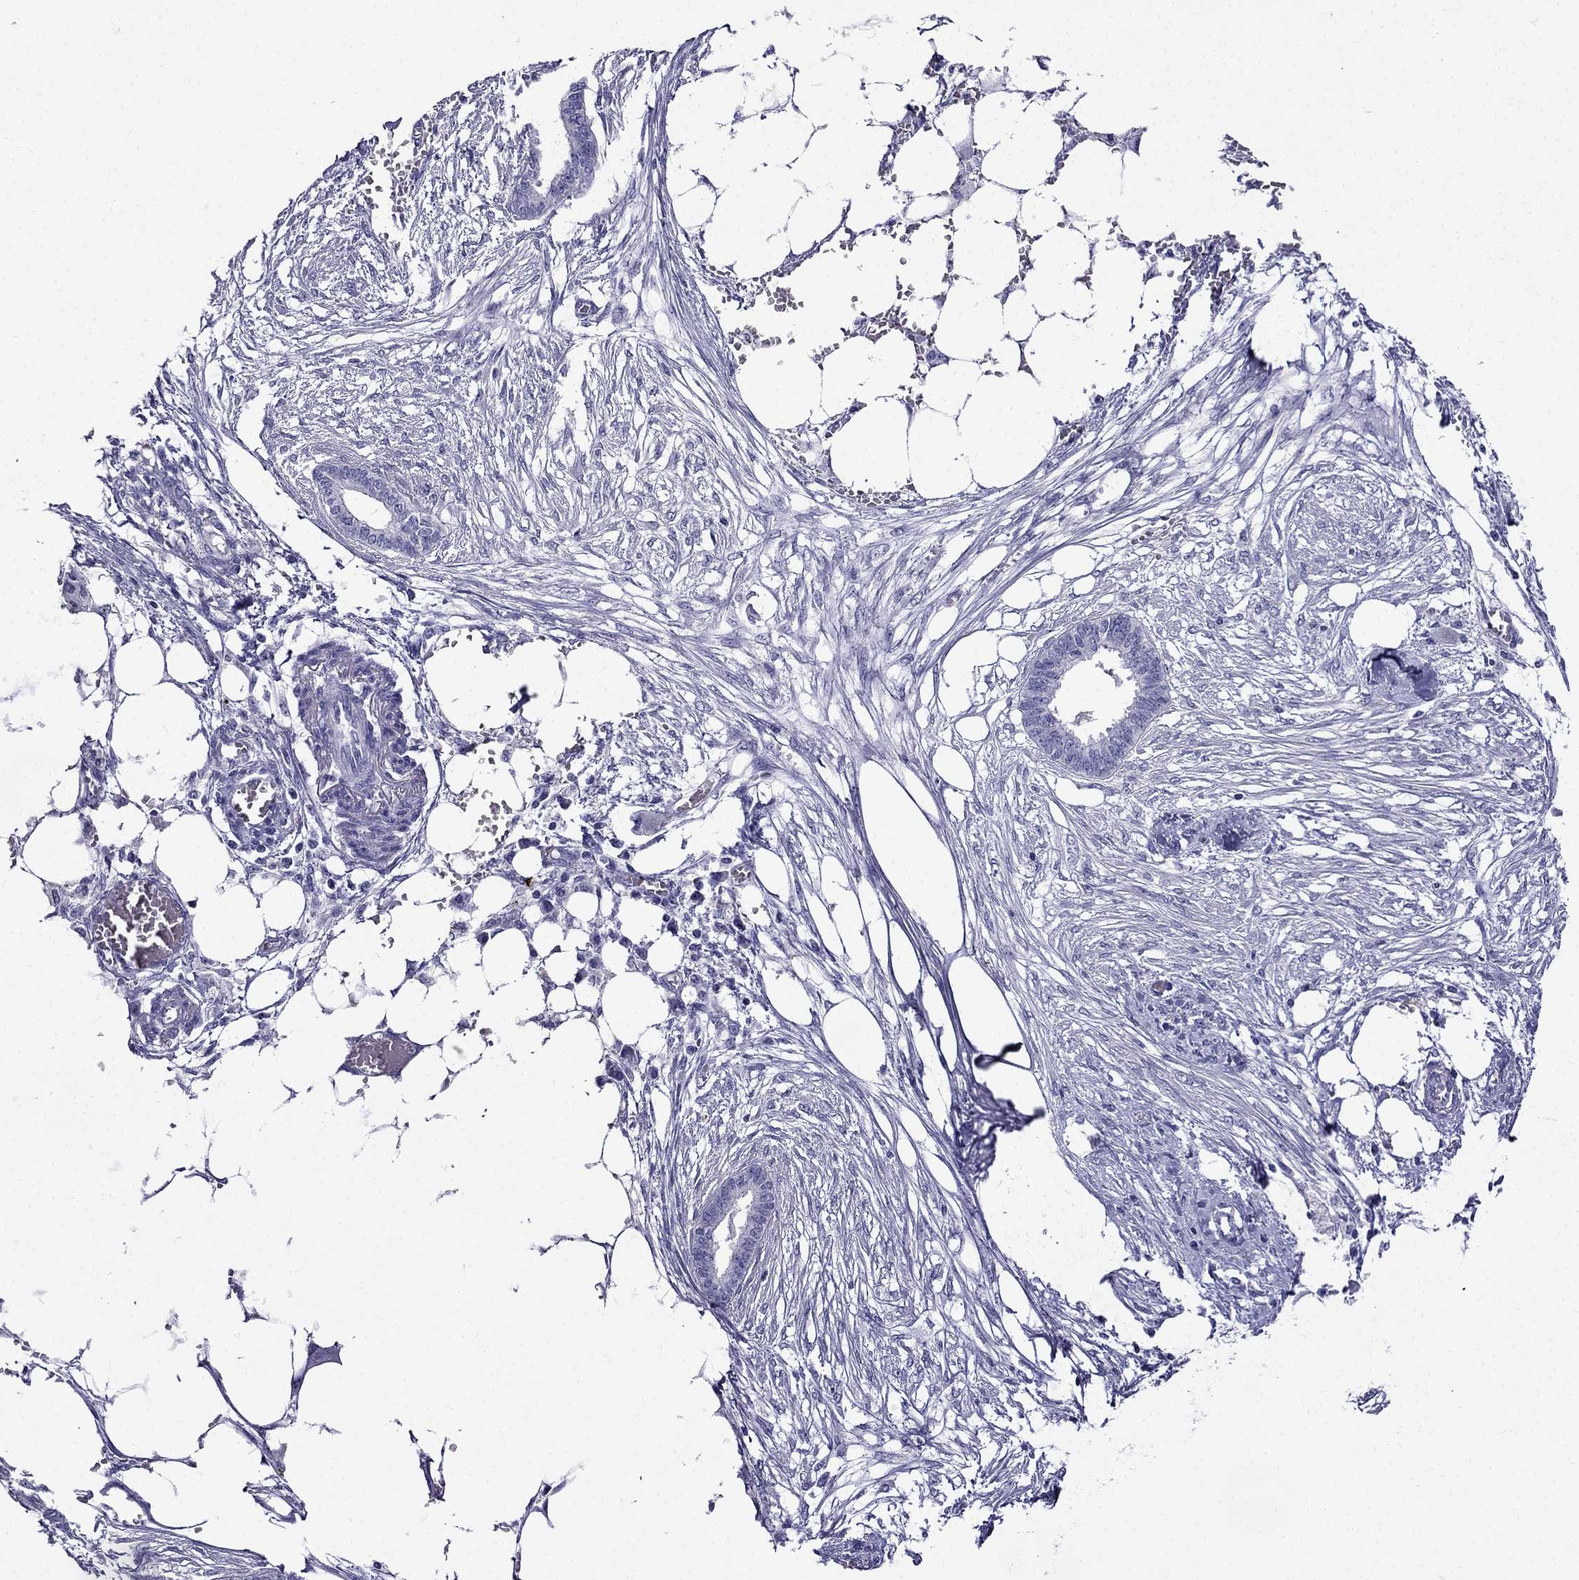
{"staining": {"intensity": "negative", "quantity": "none", "location": "none"}, "tissue": "endometrial cancer", "cell_type": "Tumor cells", "image_type": "cancer", "snomed": [{"axis": "morphology", "description": "Adenocarcinoma, NOS"}, {"axis": "morphology", "description": "Adenocarcinoma, metastatic, NOS"}, {"axis": "topography", "description": "Adipose tissue"}, {"axis": "topography", "description": "Endometrium"}], "caption": "Immunohistochemistry histopathology image of human endometrial cancer stained for a protein (brown), which shows no staining in tumor cells.", "gene": "ERC2", "patient": {"sex": "female", "age": 67}}